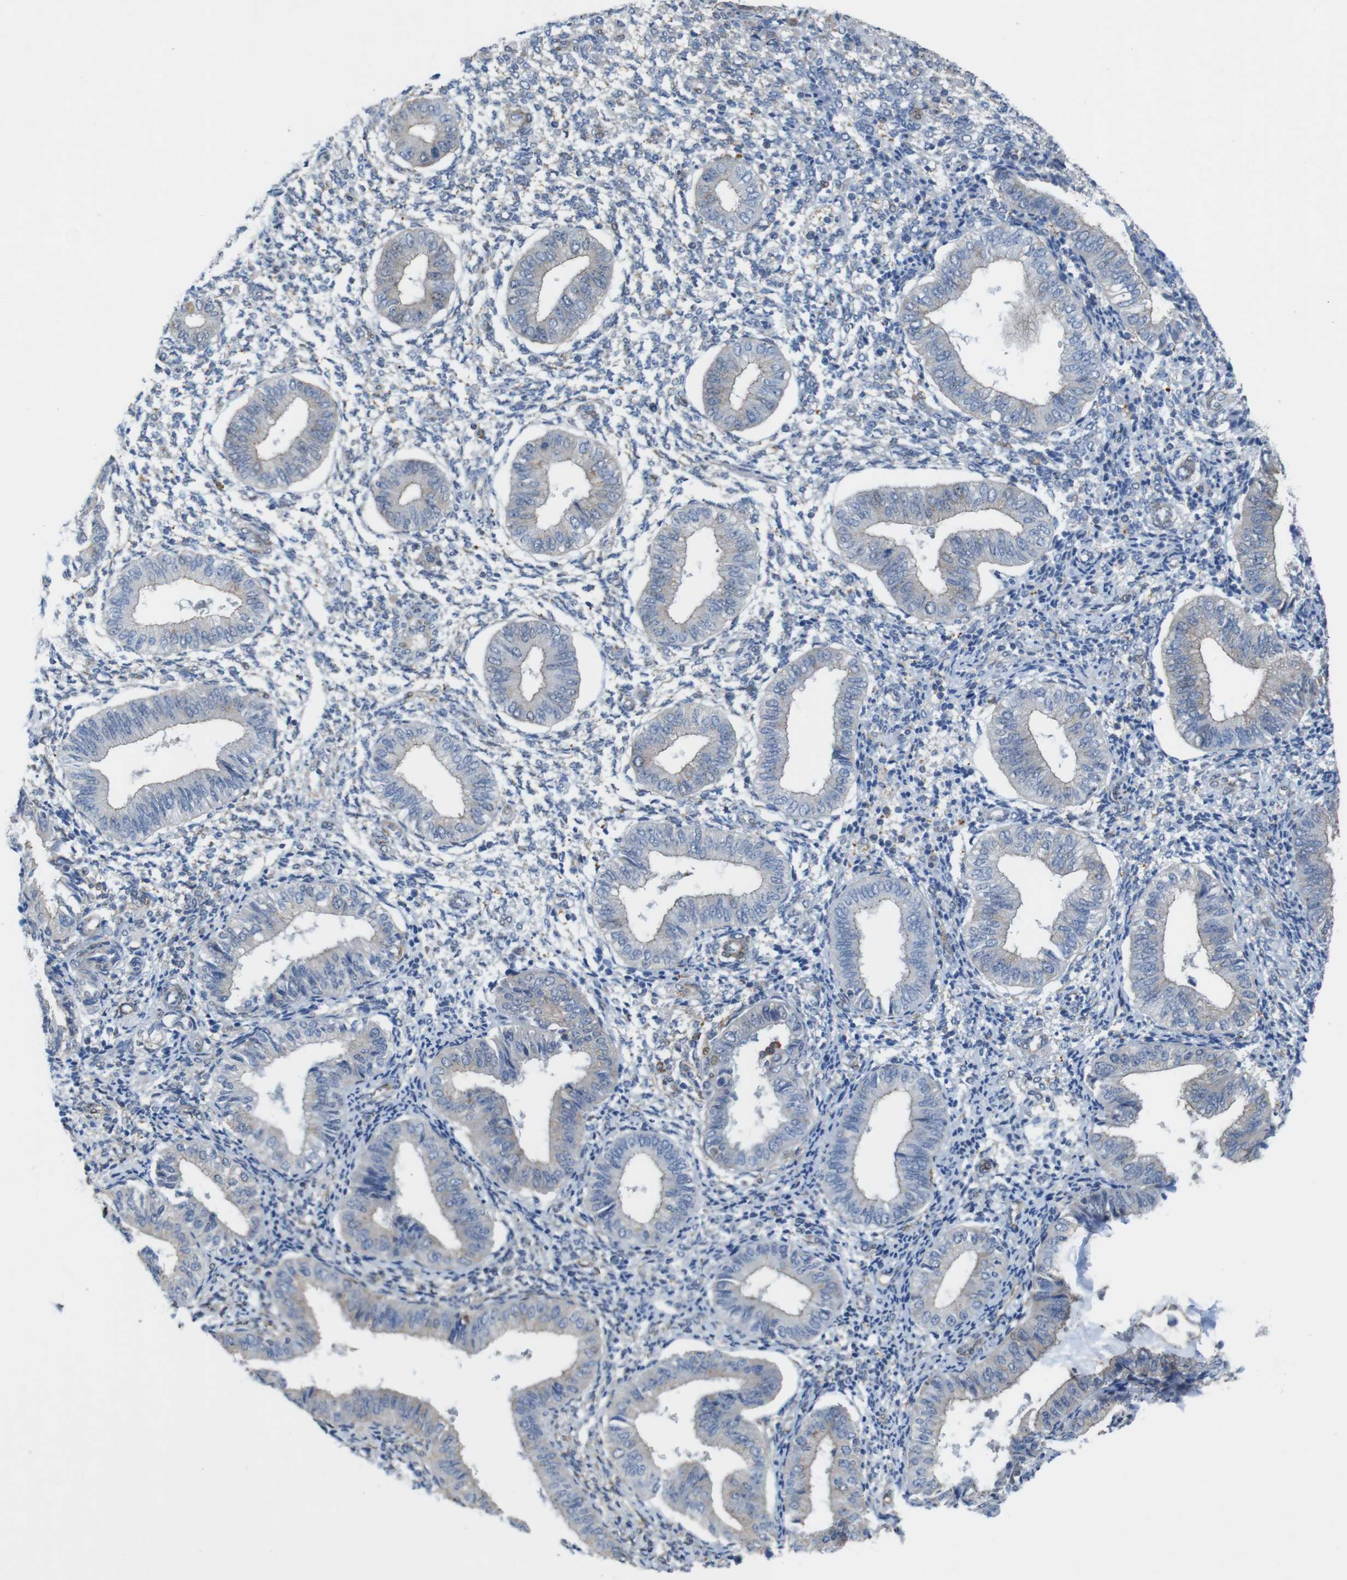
{"staining": {"intensity": "weak", "quantity": "25%-75%", "location": "cytoplasmic/membranous"}, "tissue": "endometrium", "cell_type": "Cells in endometrial stroma", "image_type": "normal", "snomed": [{"axis": "morphology", "description": "Normal tissue, NOS"}, {"axis": "topography", "description": "Endometrium"}], "caption": "The immunohistochemical stain highlights weak cytoplasmic/membranous staining in cells in endometrial stroma of normal endometrium.", "gene": "PTGER4", "patient": {"sex": "female", "age": 50}}